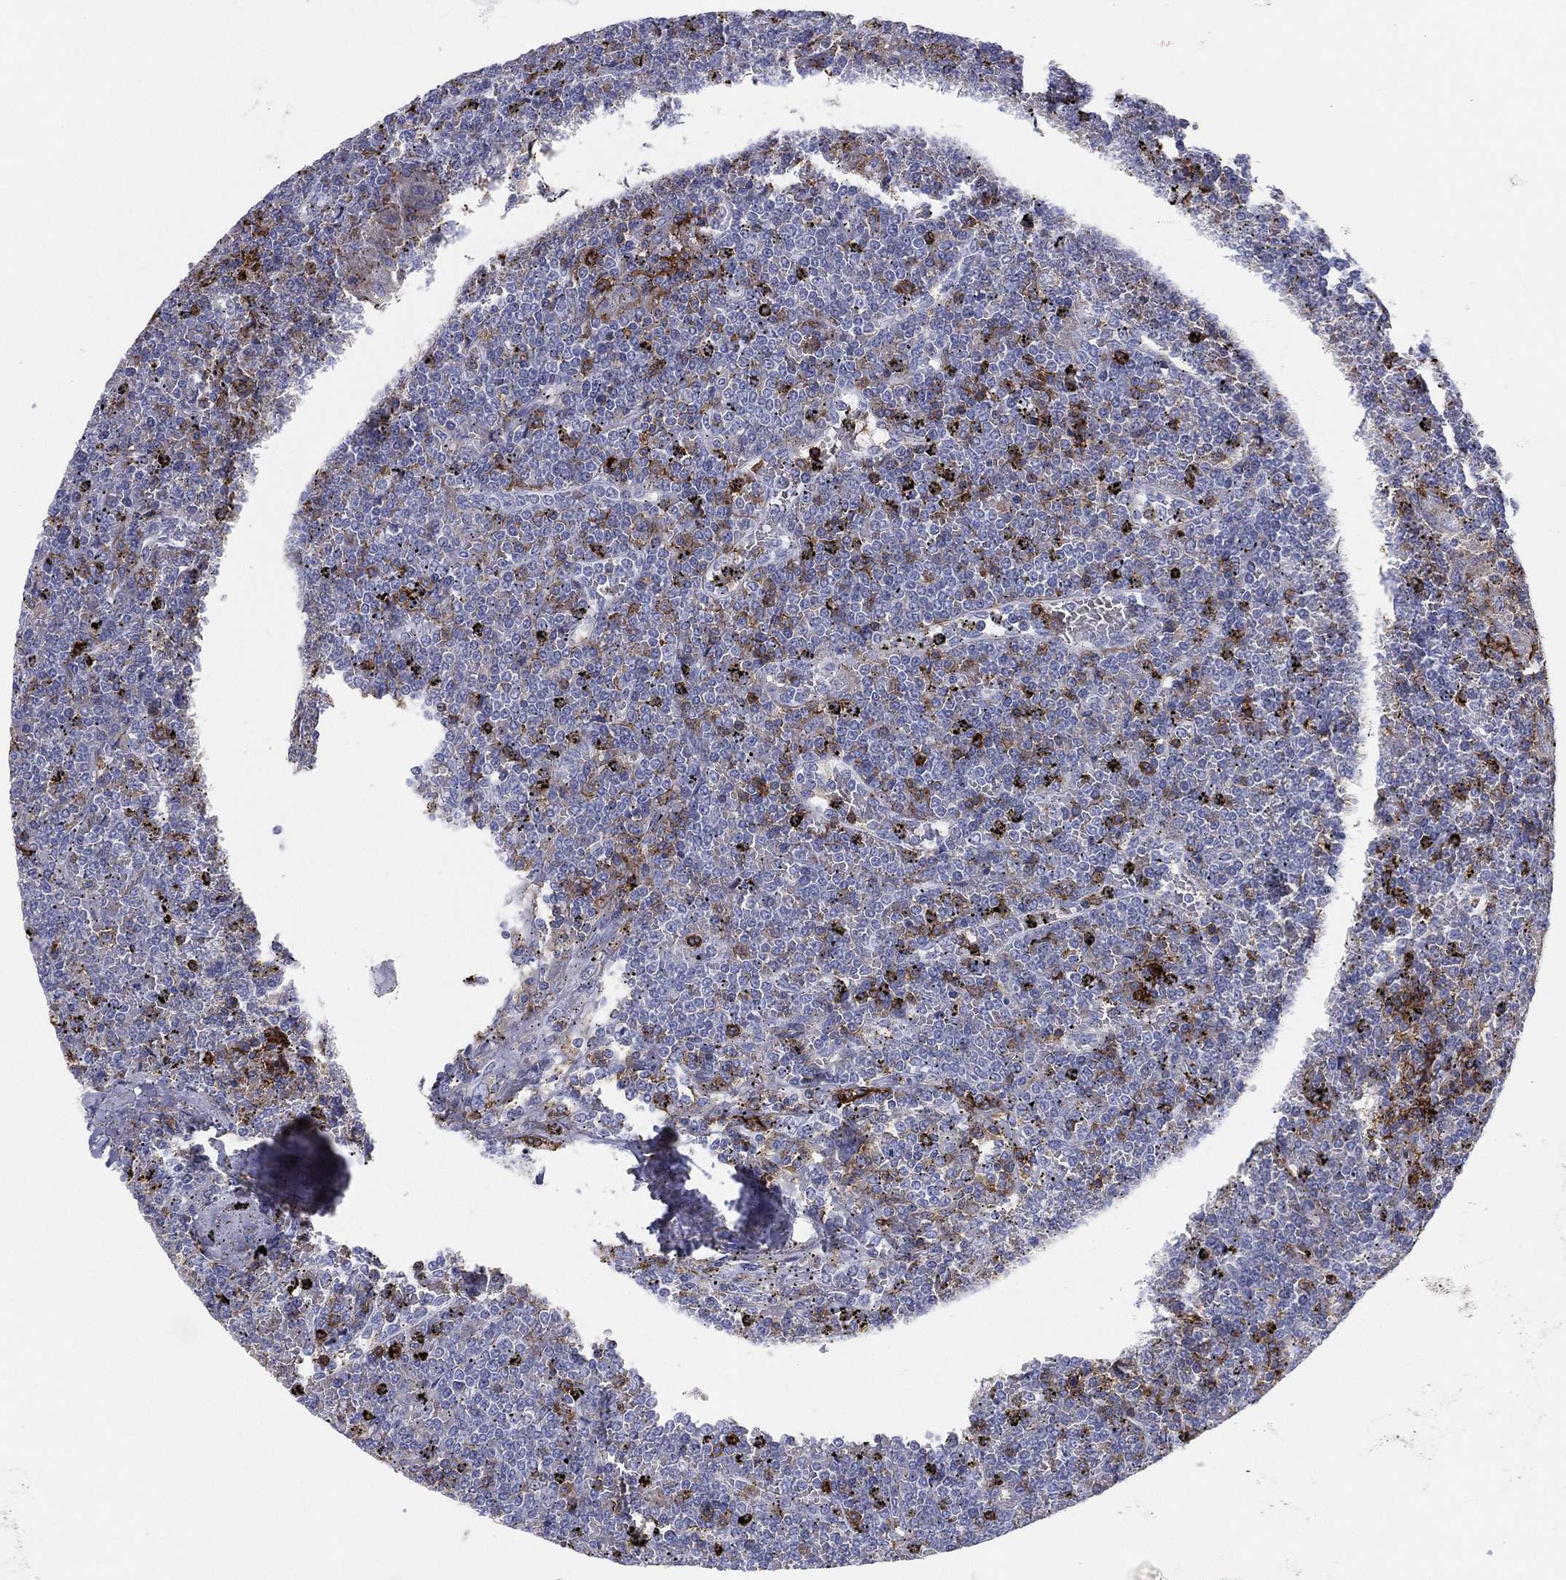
{"staining": {"intensity": "negative", "quantity": "none", "location": "none"}, "tissue": "lymphoma", "cell_type": "Tumor cells", "image_type": "cancer", "snomed": [{"axis": "morphology", "description": "Malignant lymphoma, non-Hodgkin's type, Low grade"}, {"axis": "topography", "description": "Spleen"}], "caption": "Immunohistochemistry (IHC) photomicrograph of neoplastic tissue: human lymphoma stained with DAB (3,3'-diaminobenzidine) demonstrates no significant protein staining in tumor cells. (DAB (3,3'-diaminobenzidine) immunohistochemistry with hematoxylin counter stain).", "gene": "SELPLG", "patient": {"sex": "female", "age": 19}}